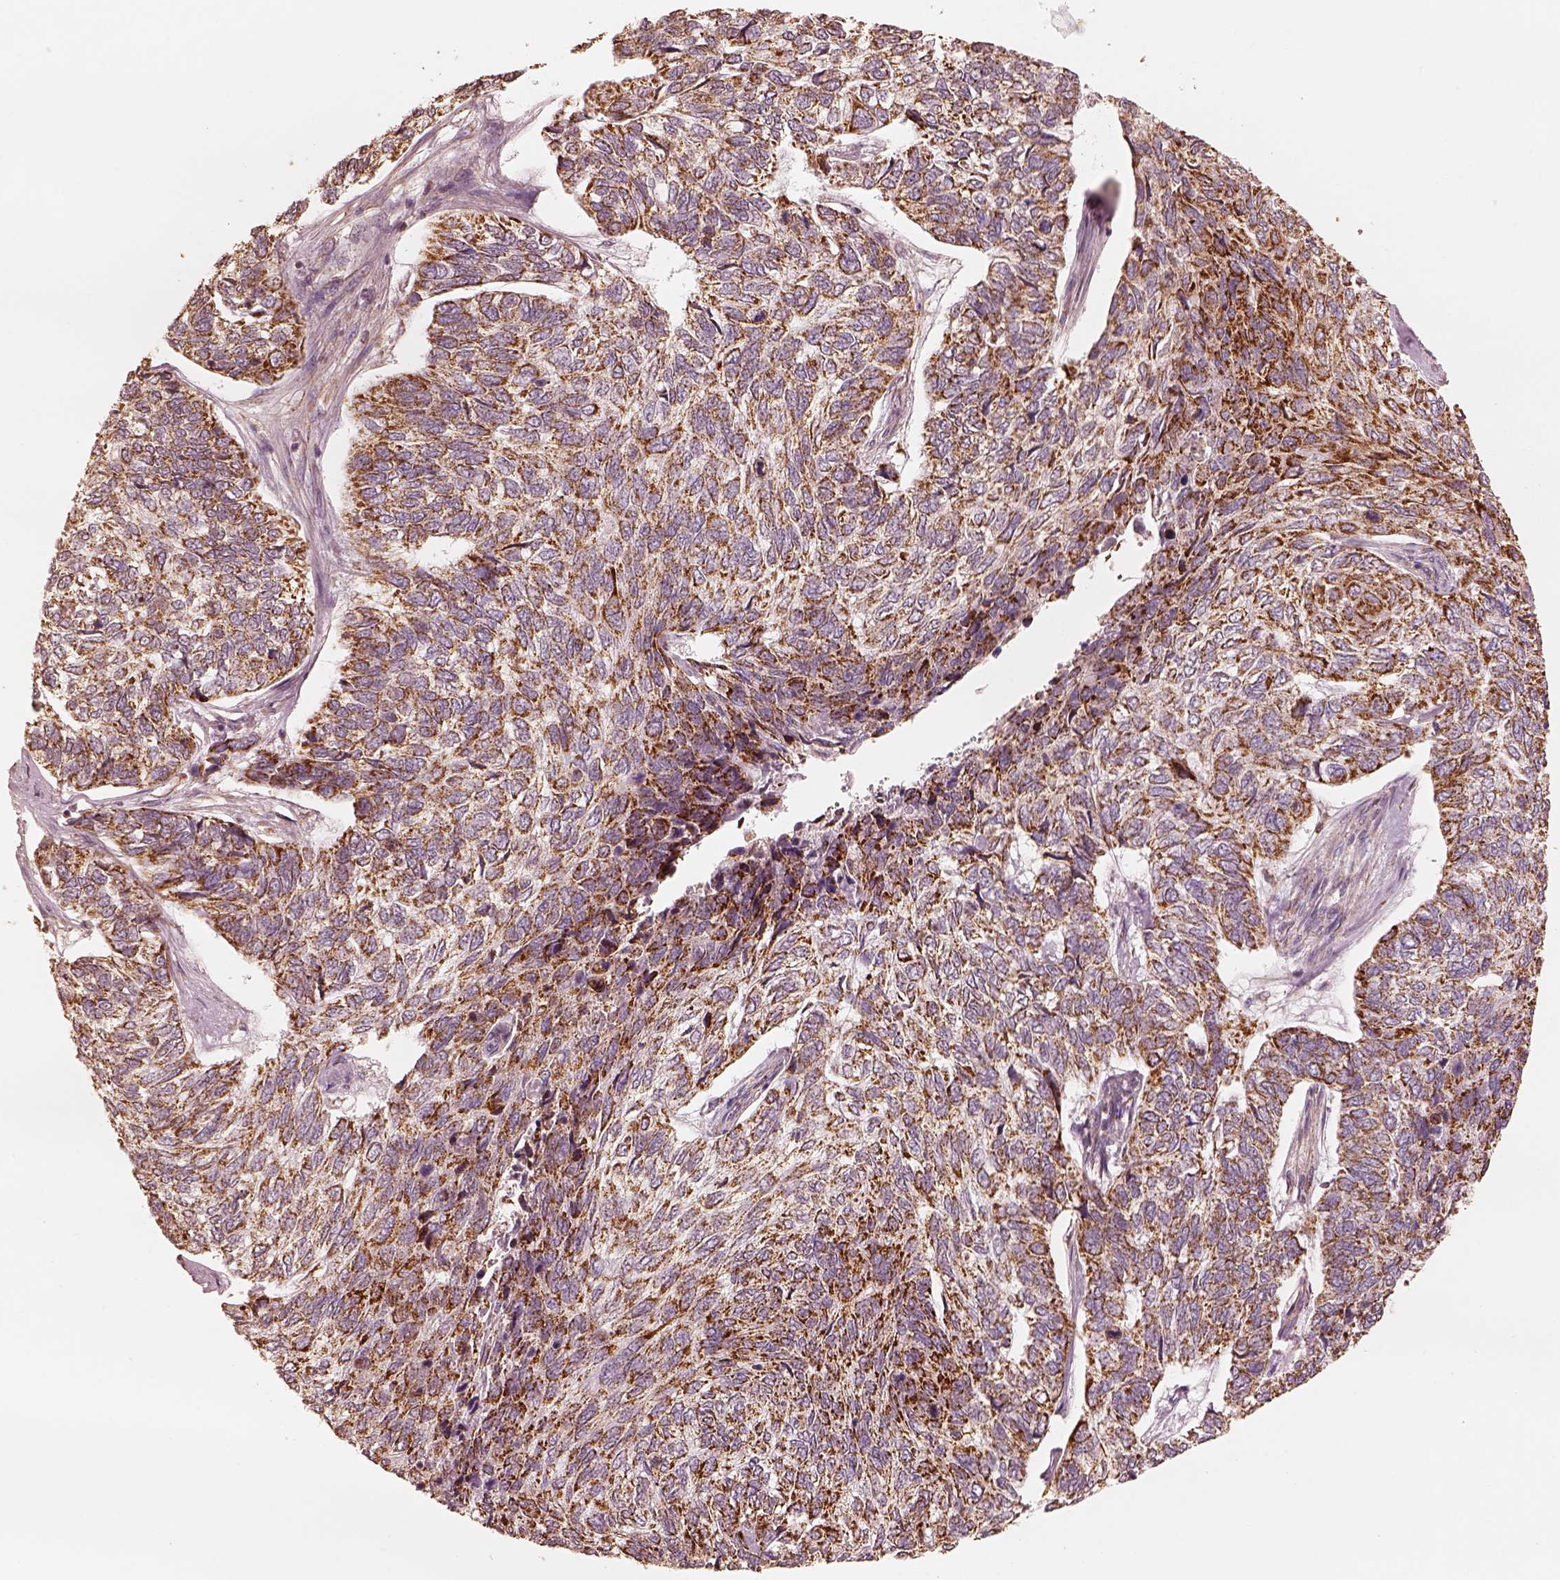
{"staining": {"intensity": "strong", "quantity": ">75%", "location": "cytoplasmic/membranous"}, "tissue": "skin cancer", "cell_type": "Tumor cells", "image_type": "cancer", "snomed": [{"axis": "morphology", "description": "Basal cell carcinoma"}, {"axis": "topography", "description": "Skin"}], "caption": "DAB immunohistochemical staining of human skin cancer (basal cell carcinoma) demonstrates strong cytoplasmic/membranous protein expression in approximately >75% of tumor cells.", "gene": "ENTPD6", "patient": {"sex": "female", "age": 65}}